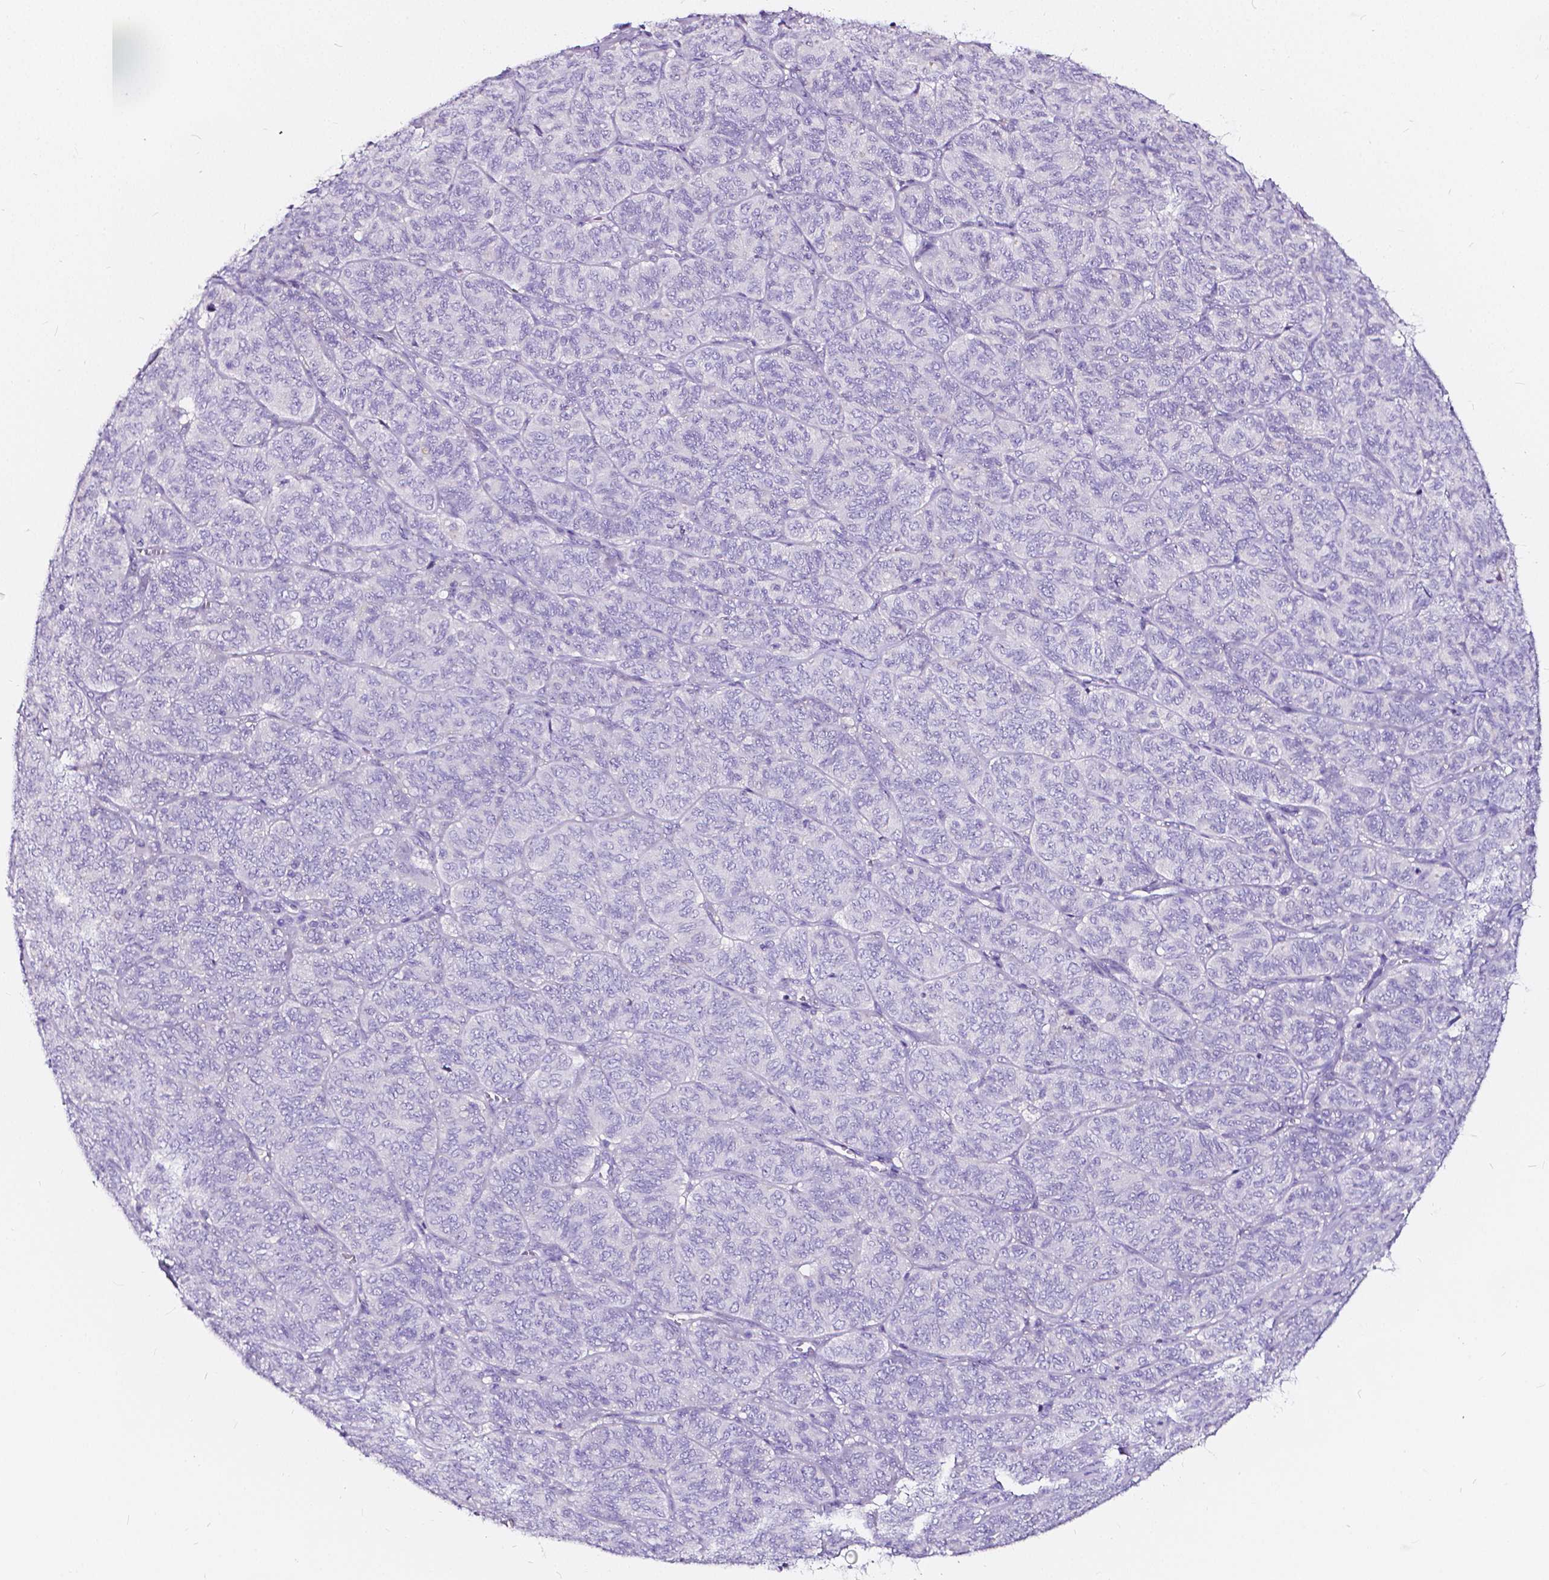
{"staining": {"intensity": "negative", "quantity": "none", "location": "none"}, "tissue": "ovarian cancer", "cell_type": "Tumor cells", "image_type": "cancer", "snomed": [{"axis": "morphology", "description": "Carcinoma, endometroid"}, {"axis": "topography", "description": "Ovary"}], "caption": "Tumor cells are negative for protein expression in human endometroid carcinoma (ovarian).", "gene": "CLSTN2", "patient": {"sex": "female", "age": 80}}